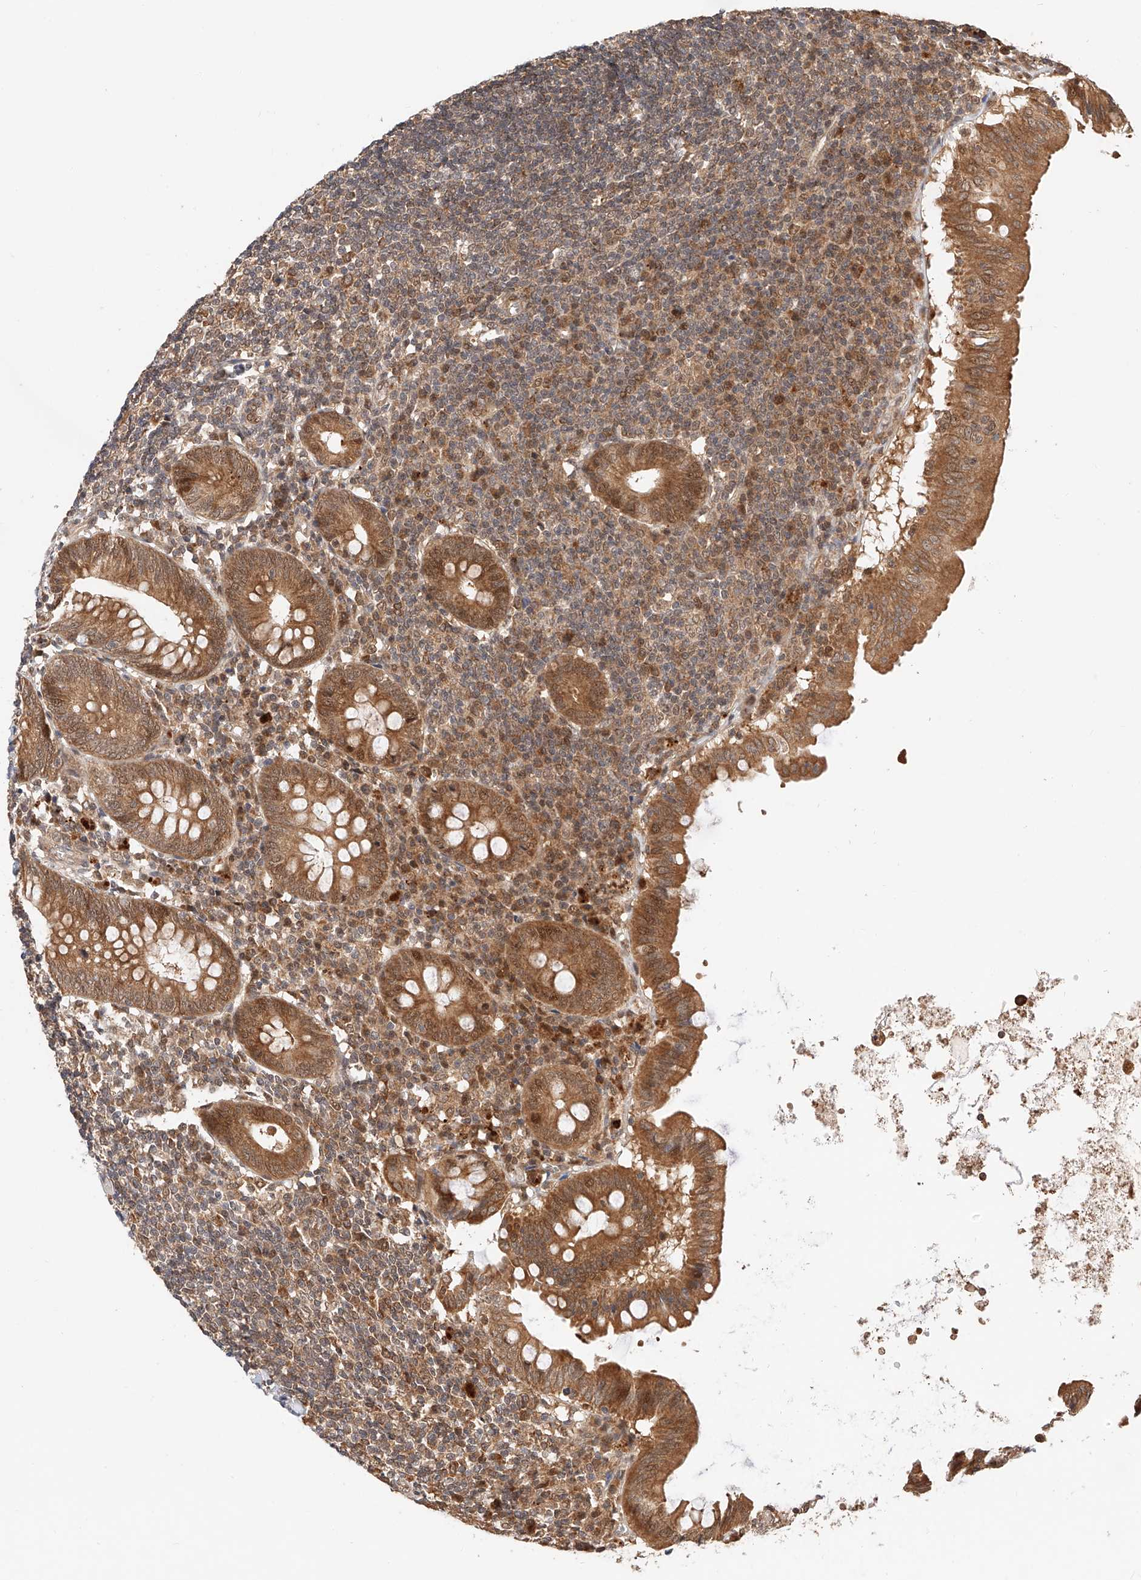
{"staining": {"intensity": "strong", "quantity": ">75%", "location": "cytoplasmic/membranous,nuclear"}, "tissue": "appendix", "cell_type": "Glandular cells", "image_type": "normal", "snomed": [{"axis": "morphology", "description": "Normal tissue, NOS"}, {"axis": "topography", "description": "Appendix"}], "caption": "Immunohistochemistry (DAB (3,3'-diaminobenzidine)) staining of normal appendix shows strong cytoplasmic/membranous,nuclear protein expression in approximately >75% of glandular cells.", "gene": "EIF4H", "patient": {"sex": "female", "age": 54}}